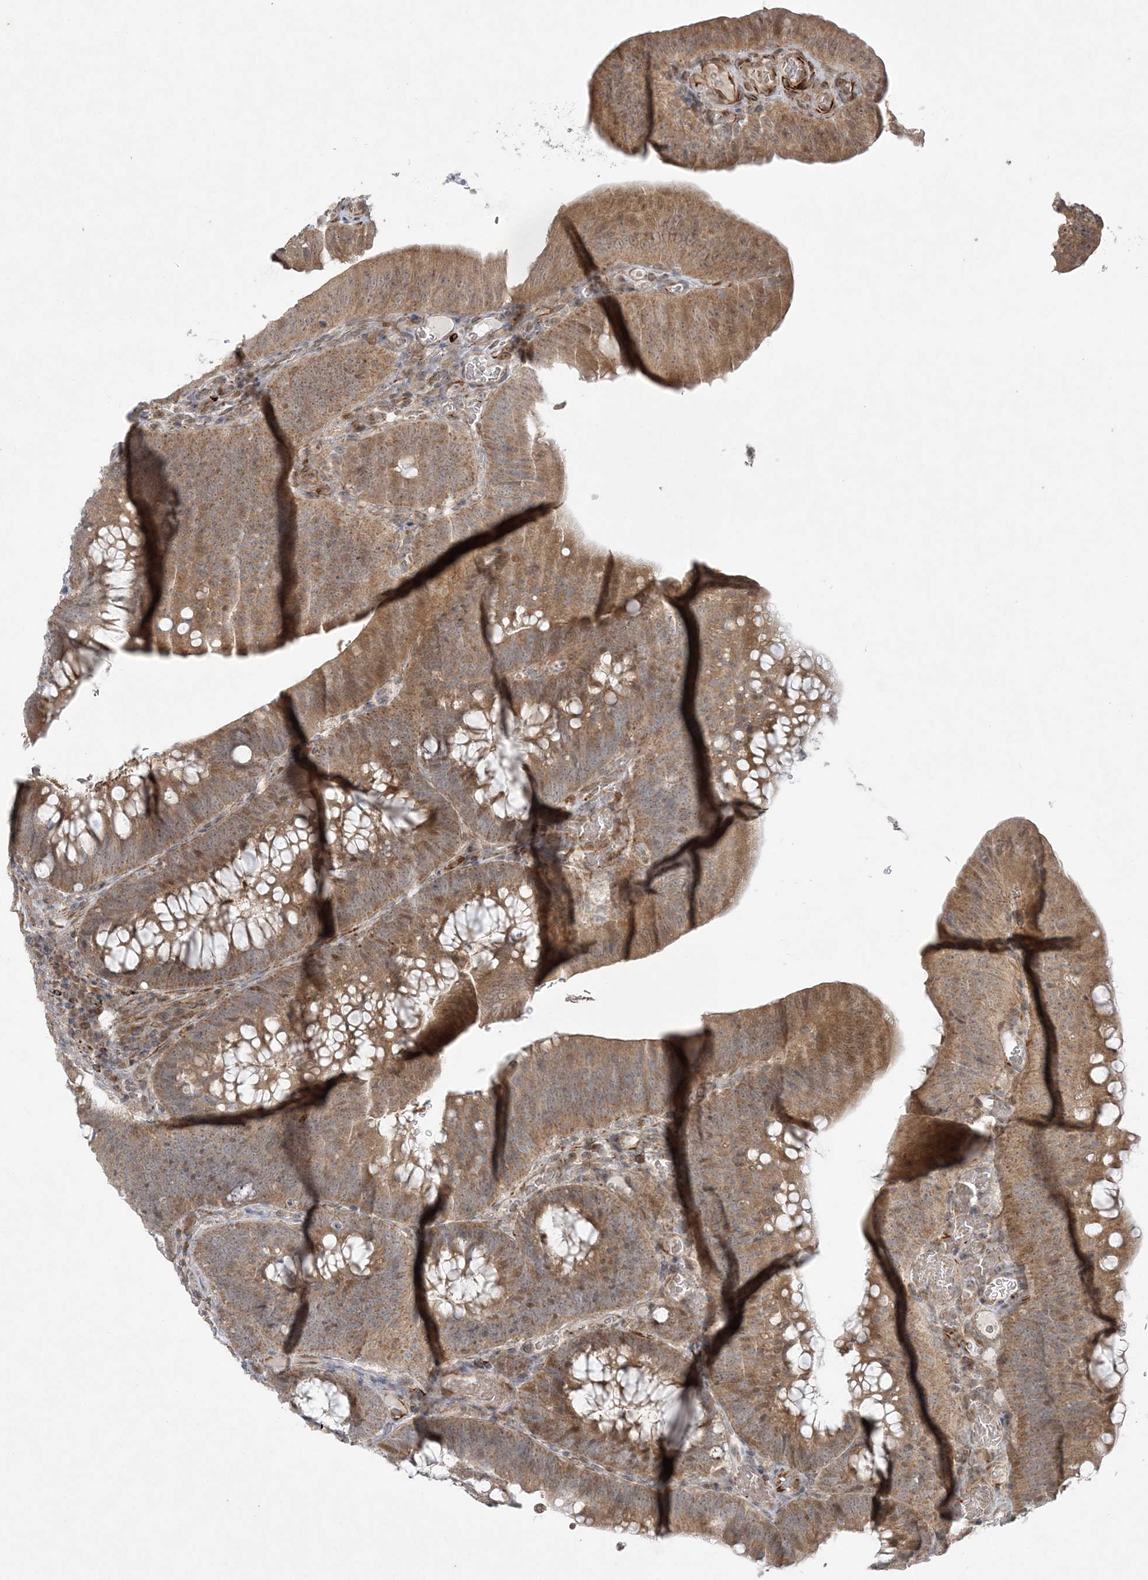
{"staining": {"intensity": "moderate", "quantity": ">75%", "location": "cytoplasmic/membranous,nuclear"}, "tissue": "colorectal cancer", "cell_type": "Tumor cells", "image_type": "cancer", "snomed": [{"axis": "morphology", "description": "Normal tissue, NOS"}, {"axis": "topography", "description": "Colon"}], "caption": "IHC of human colorectal cancer displays medium levels of moderate cytoplasmic/membranous and nuclear expression in approximately >75% of tumor cells. (Brightfield microscopy of DAB IHC at high magnification).", "gene": "INPP1", "patient": {"sex": "female", "age": 82}}